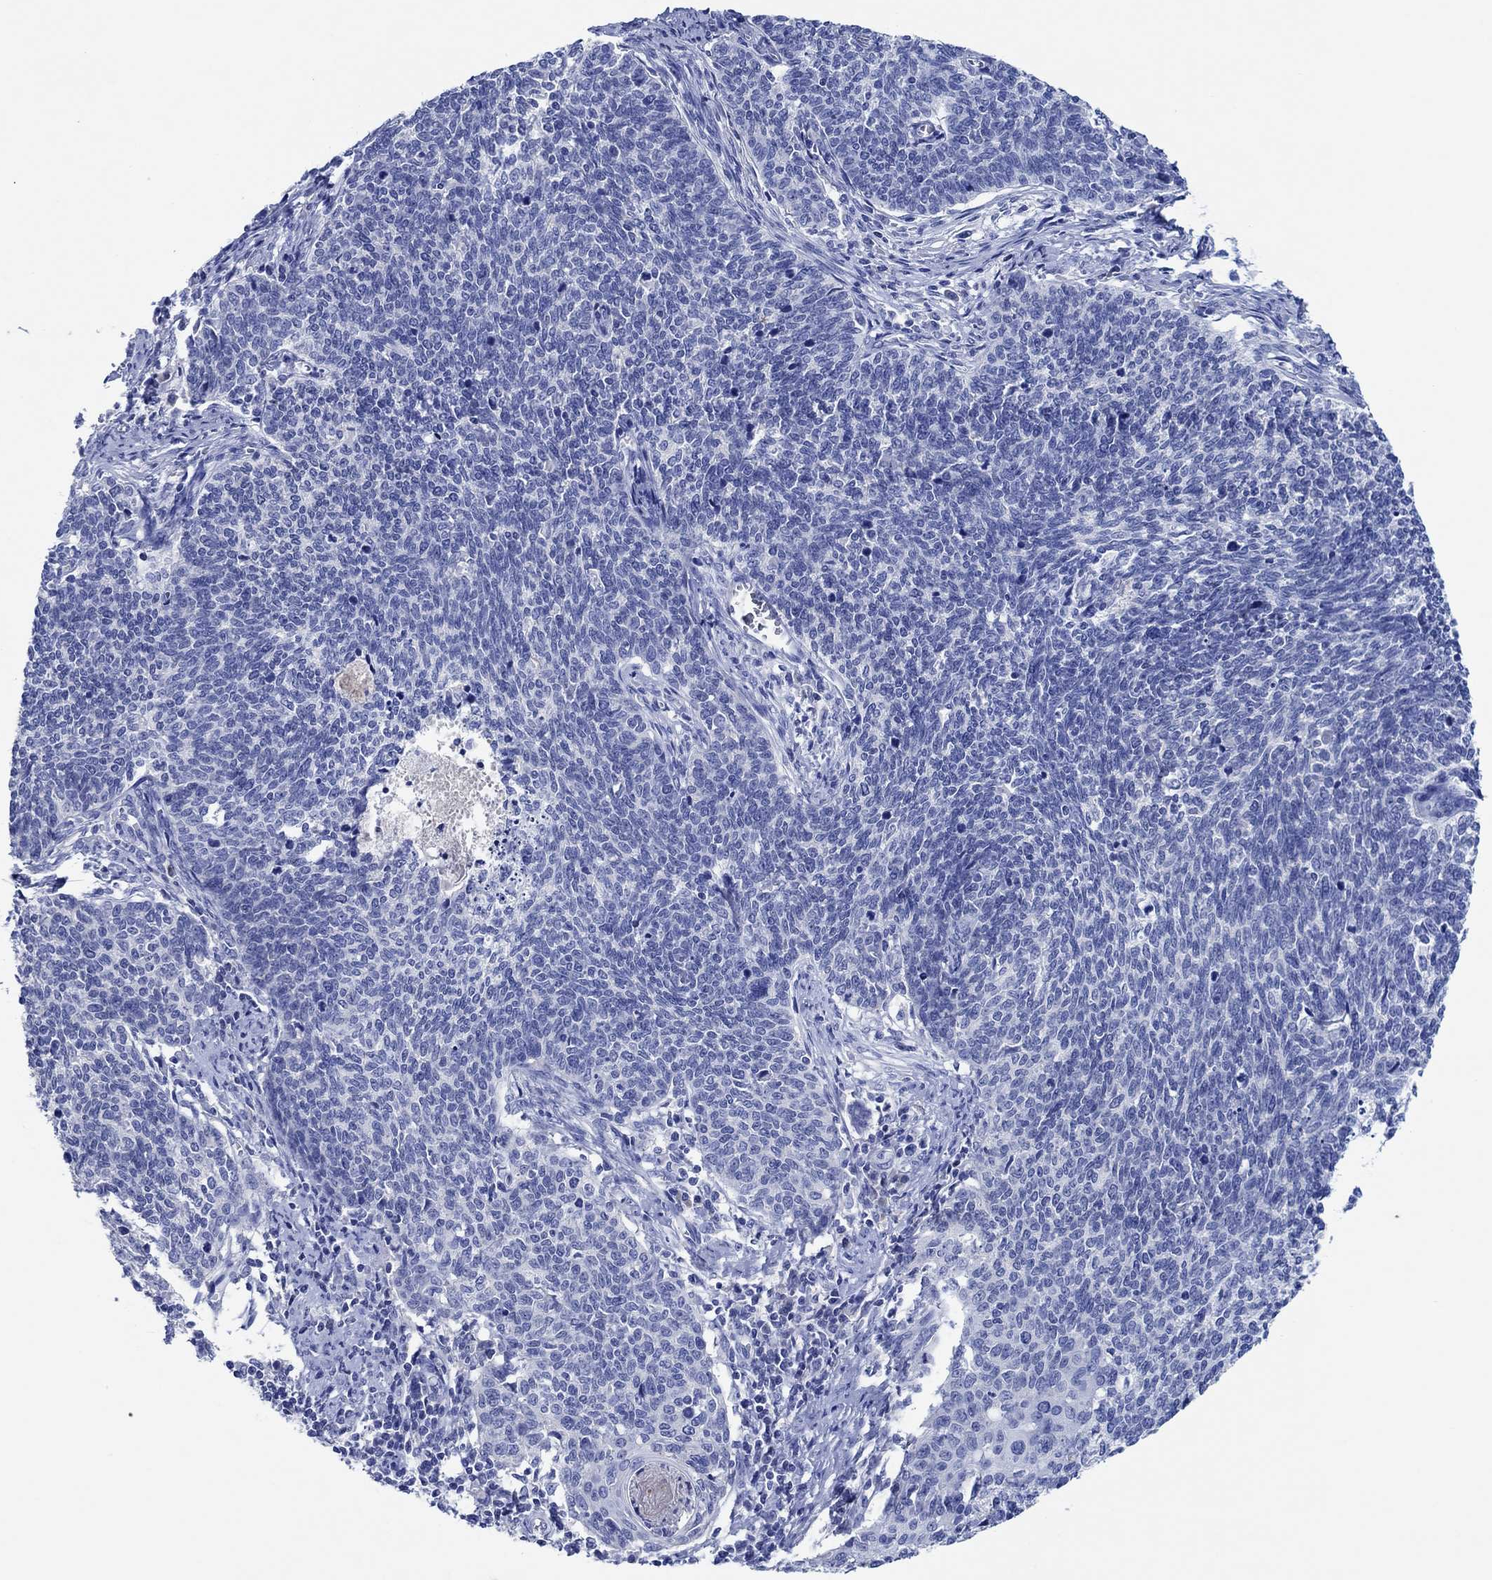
{"staining": {"intensity": "negative", "quantity": "none", "location": "none"}, "tissue": "cervical cancer", "cell_type": "Tumor cells", "image_type": "cancer", "snomed": [{"axis": "morphology", "description": "Squamous cell carcinoma, NOS"}, {"axis": "topography", "description": "Cervix"}], "caption": "Tumor cells show no significant expression in cervical cancer (squamous cell carcinoma).", "gene": "CPNE6", "patient": {"sex": "female", "age": 39}}